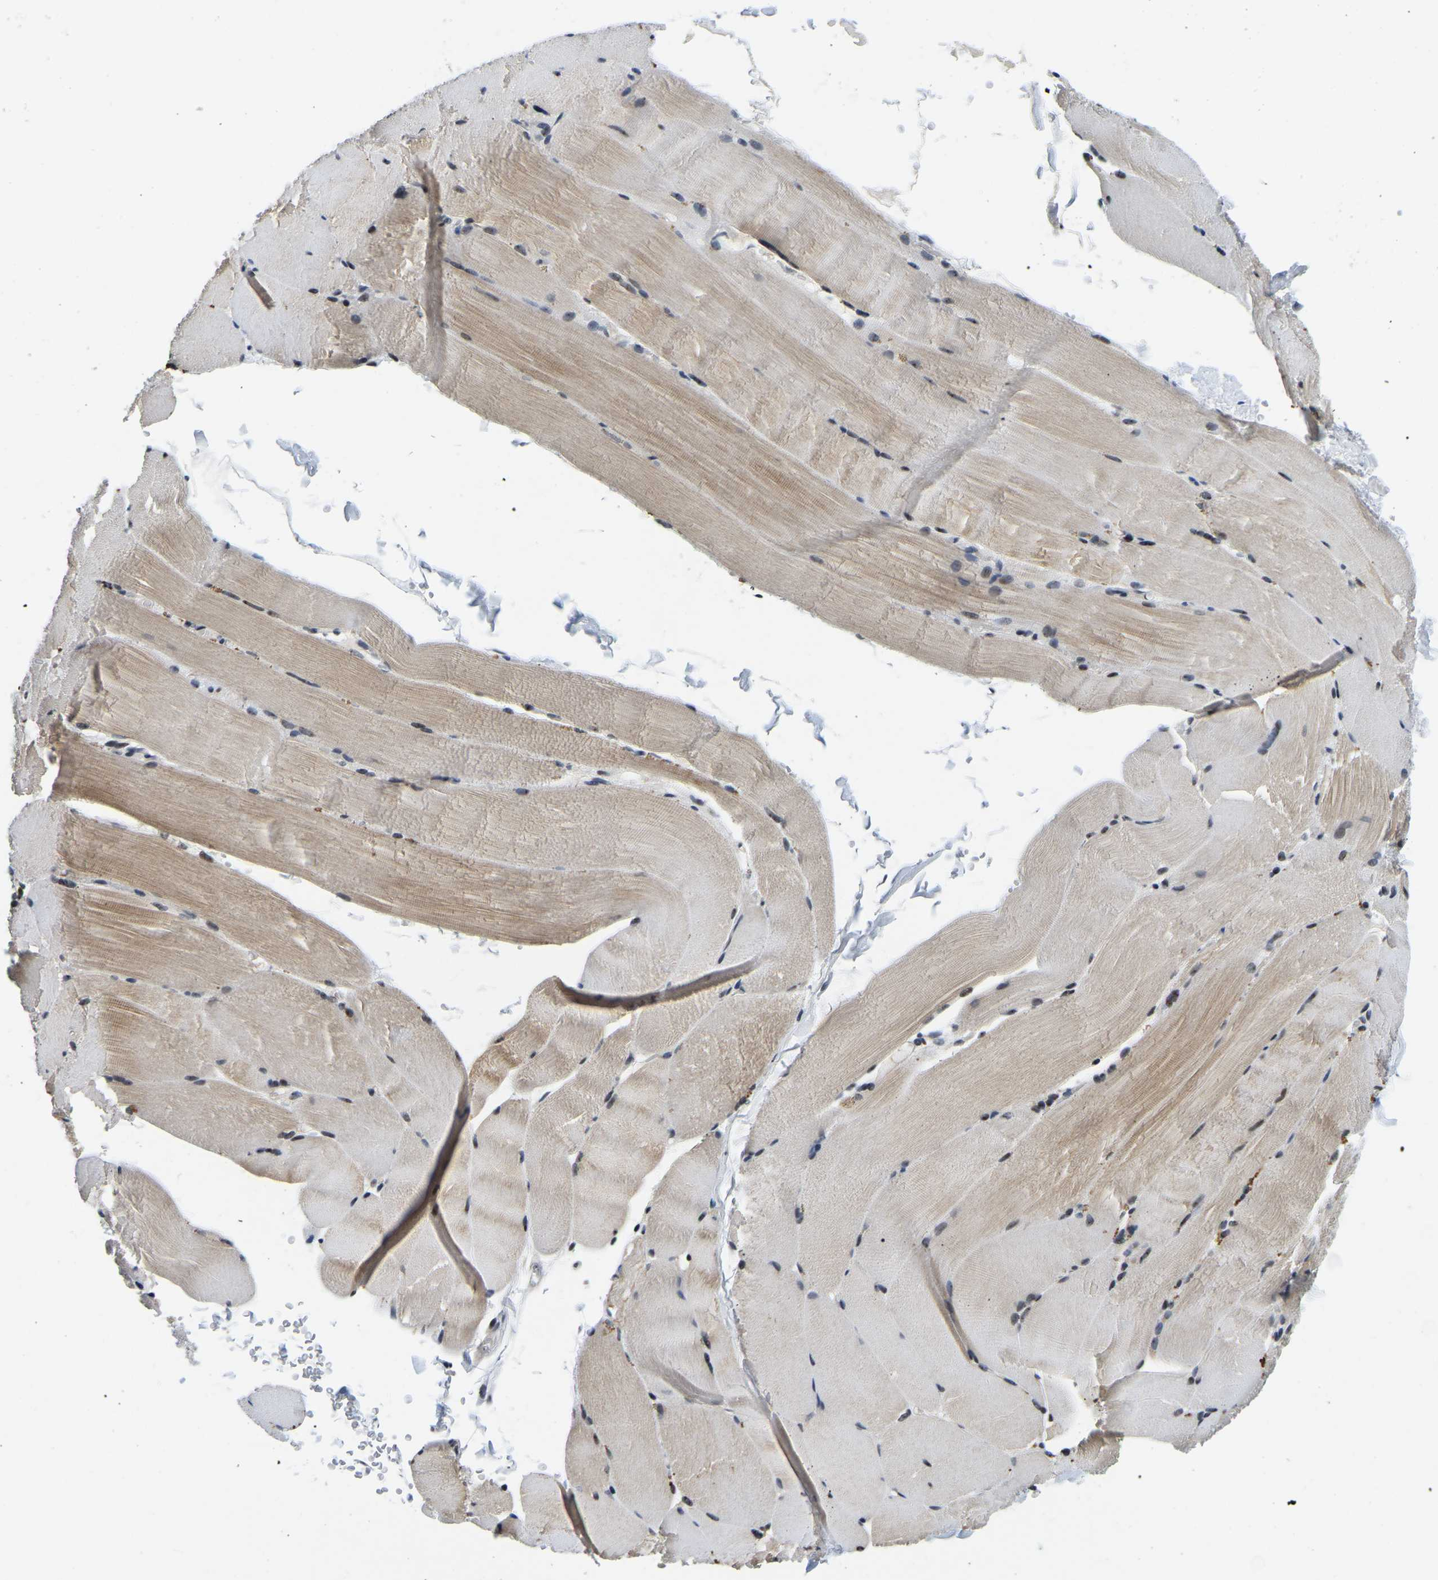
{"staining": {"intensity": "moderate", "quantity": "25%-75%", "location": "cytoplasmic/membranous"}, "tissue": "skeletal muscle", "cell_type": "Myocytes", "image_type": "normal", "snomed": [{"axis": "morphology", "description": "Normal tissue, NOS"}, {"axis": "topography", "description": "Skin"}, {"axis": "topography", "description": "Skeletal muscle"}], "caption": "Skeletal muscle stained with DAB immunohistochemistry reveals medium levels of moderate cytoplasmic/membranous positivity in approximately 25%-75% of myocytes. (Stains: DAB in brown, nuclei in blue, Microscopy: brightfield microscopy at high magnification).", "gene": "POLDIP3", "patient": {"sex": "male", "age": 83}}